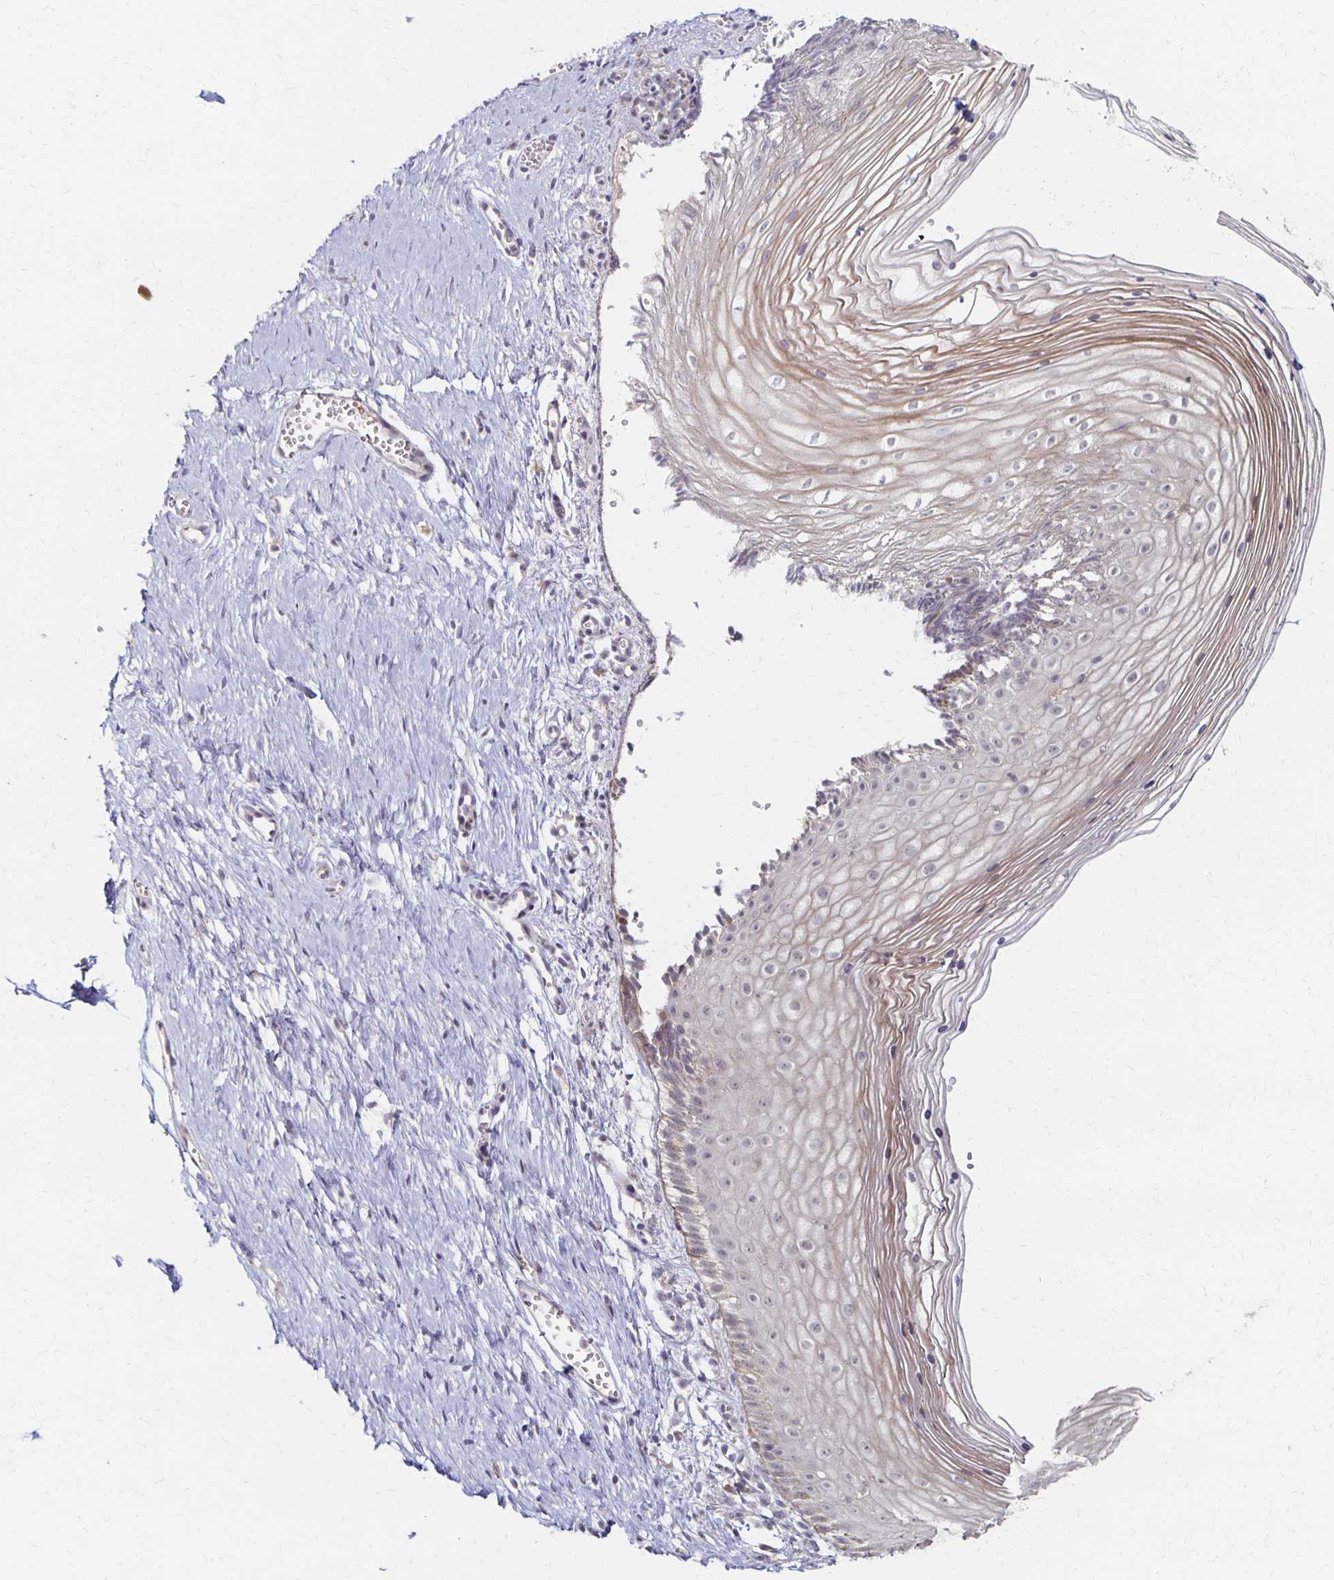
{"staining": {"intensity": "weak", "quantity": "25%-75%", "location": "cytoplasmic/membranous"}, "tissue": "vagina", "cell_type": "Squamous epithelial cells", "image_type": "normal", "snomed": [{"axis": "morphology", "description": "Normal tissue, NOS"}, {"axis": "topography", "description": "Vagina"}], "caption": "Human vagina stained for a protein (brown) demonstrates weak cytoplasmic/membranous positive staining in approximately 25%-75% of squamous epithelial cells.", "gene": "PRKCB", "patient": {"sex": "female", "age": 56}}